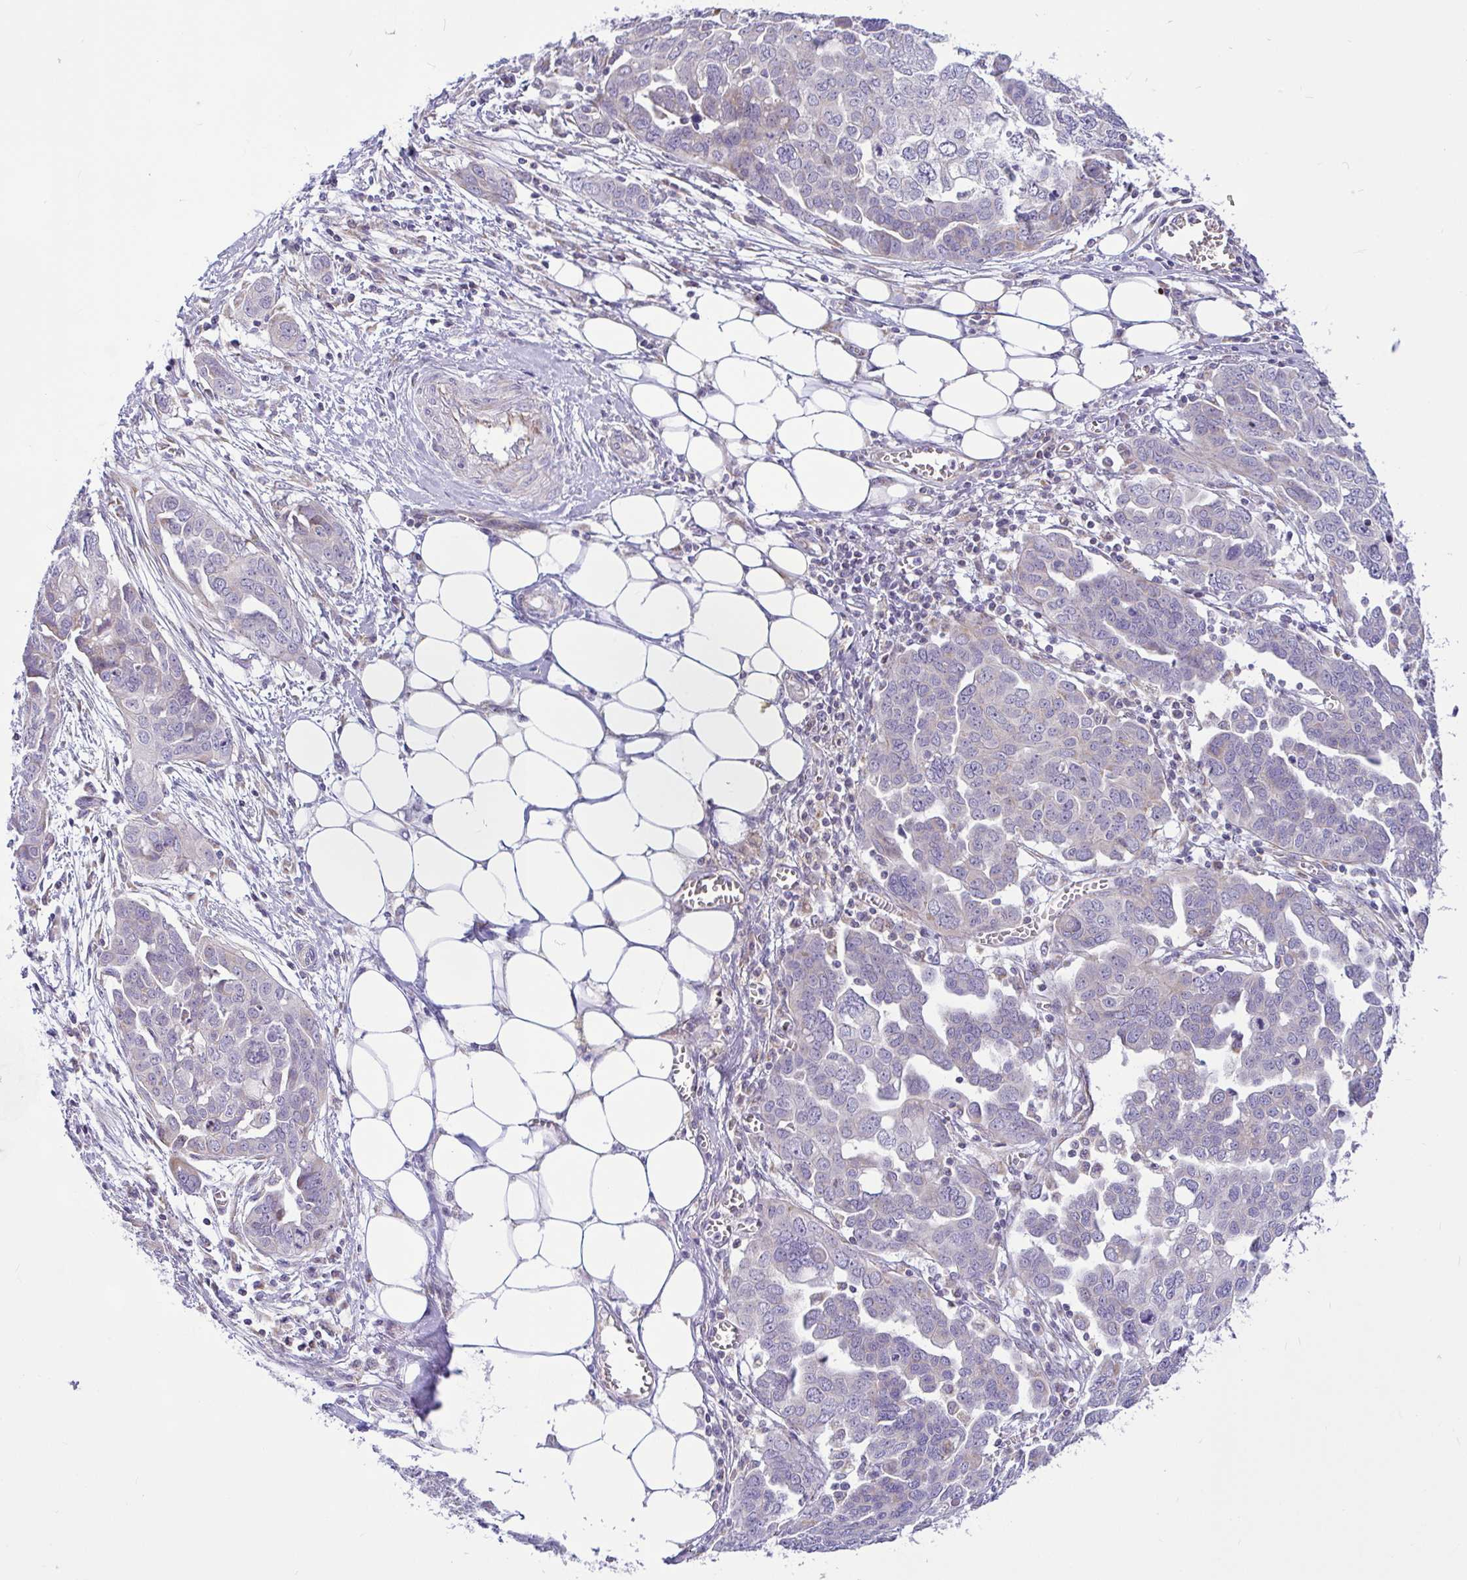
{"staining": {"intensity": "negative", "quantity": "none", "location": "none"}, "tissue": "ovarian cancer", "cell_type": "Tumor cells", "image_type": "cancer", "snomed": [{"axis": "morphology", "description": "Cystadenocarcinoma, serous, NOS"}, {"axis": "topography", "description": "Ovary"}], "caption": "Image shows no protein staining in tumor cells of serous cystadenocarcinoma (ovarian) tissue.", "gene": "CEP63", "patient": {"sex": "female", "age": 59}}